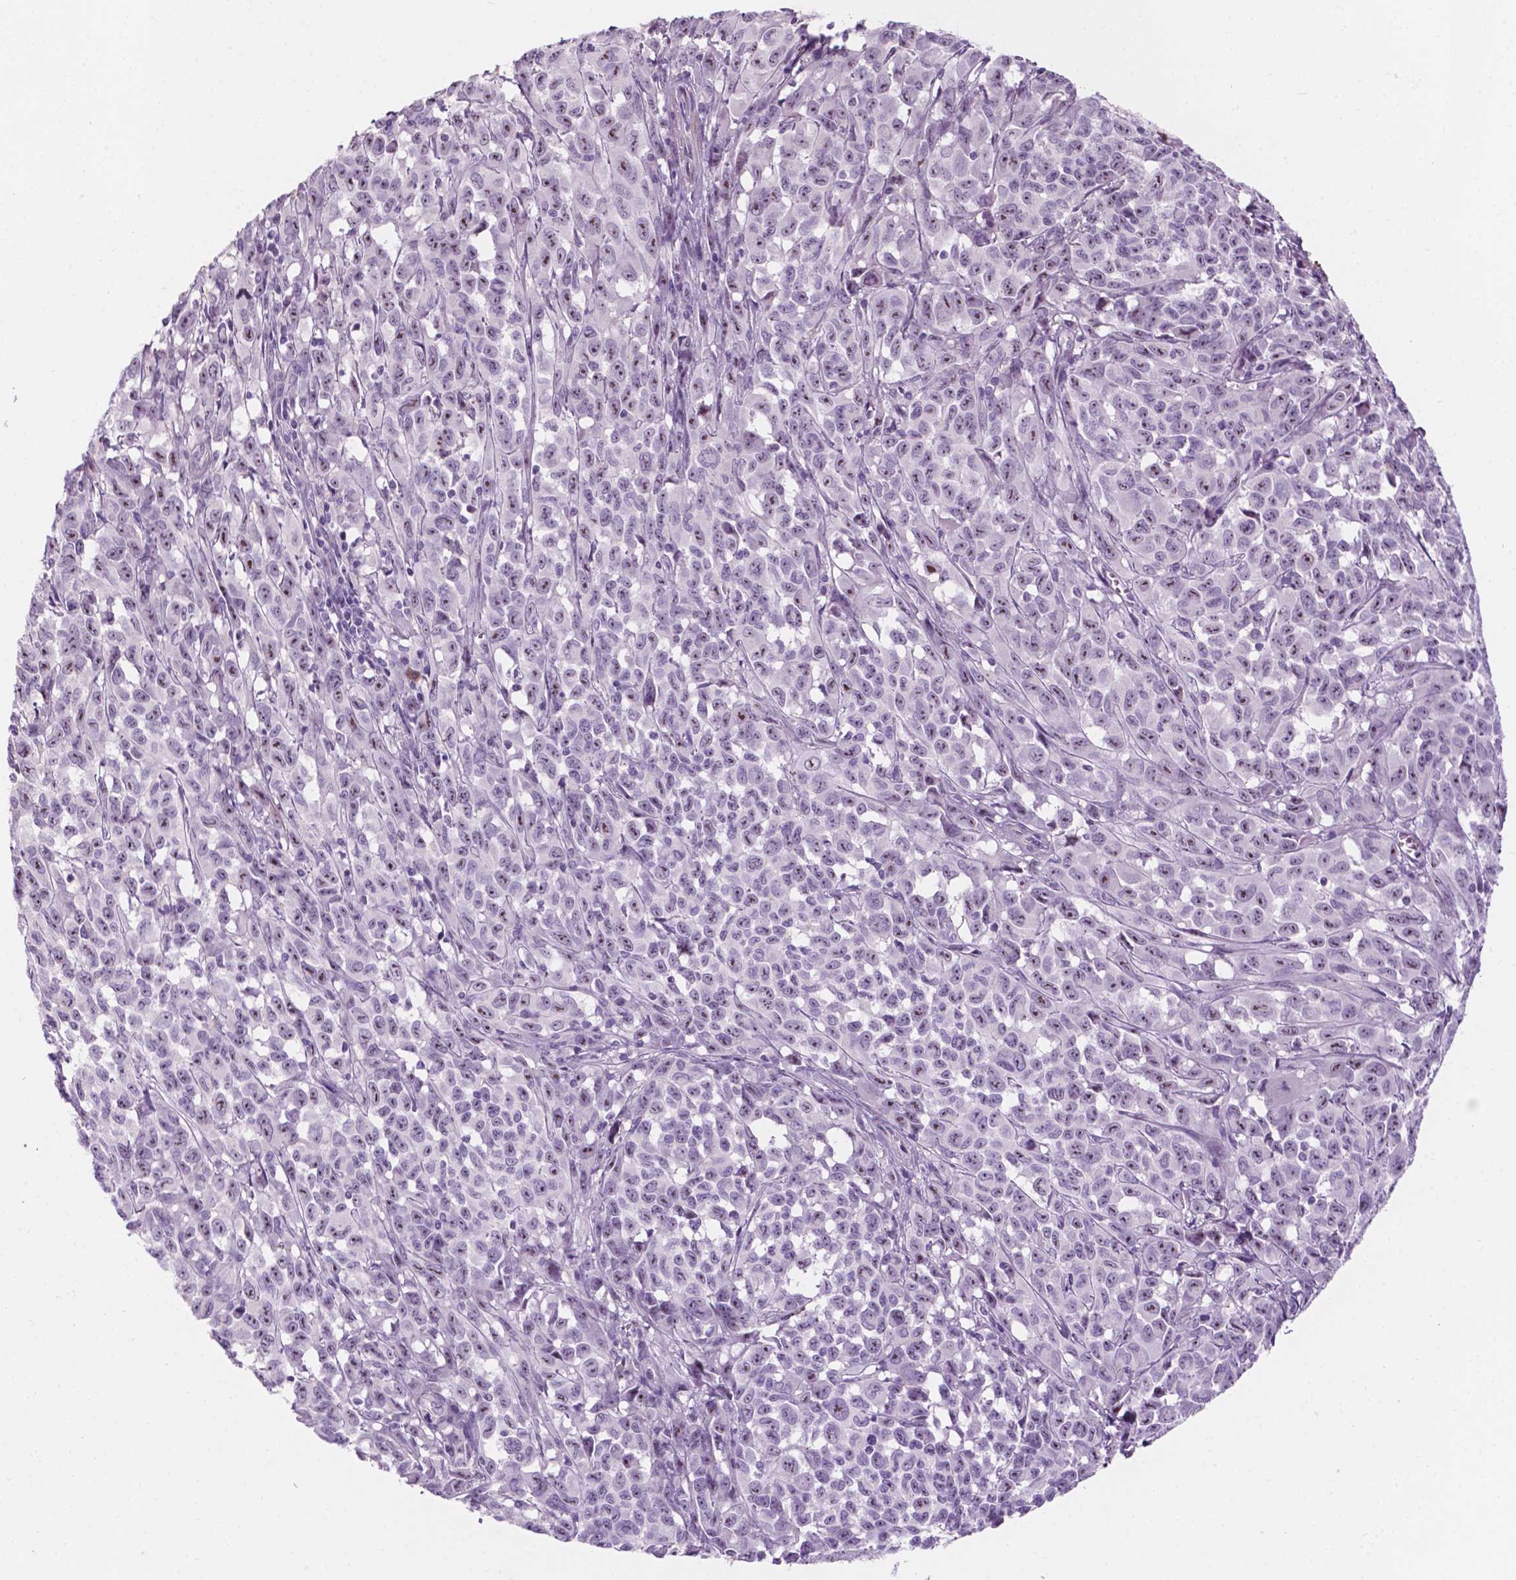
{"staining": {"intensity": "moderate", "quantity": "25%-75%", "location": "nuclear"}, "tissue": "melanoma", "cell_type": "Tumor cells", "image_type": "cancer", "snomed": [{"axis": "morphology", "description": "Malignant melanoma, NOS"}, {"axis": "topography", "description": "Vulva, labia, clitoris and Bartholin´s gland, NO"}], "caption": "Tumor cells show medium levels of moderate nuclear expression in approximately 25%-75% of cells in human malignant melanoma.", "gene": "ZNF853", "patient": {"sex": "female", "age": 75}}